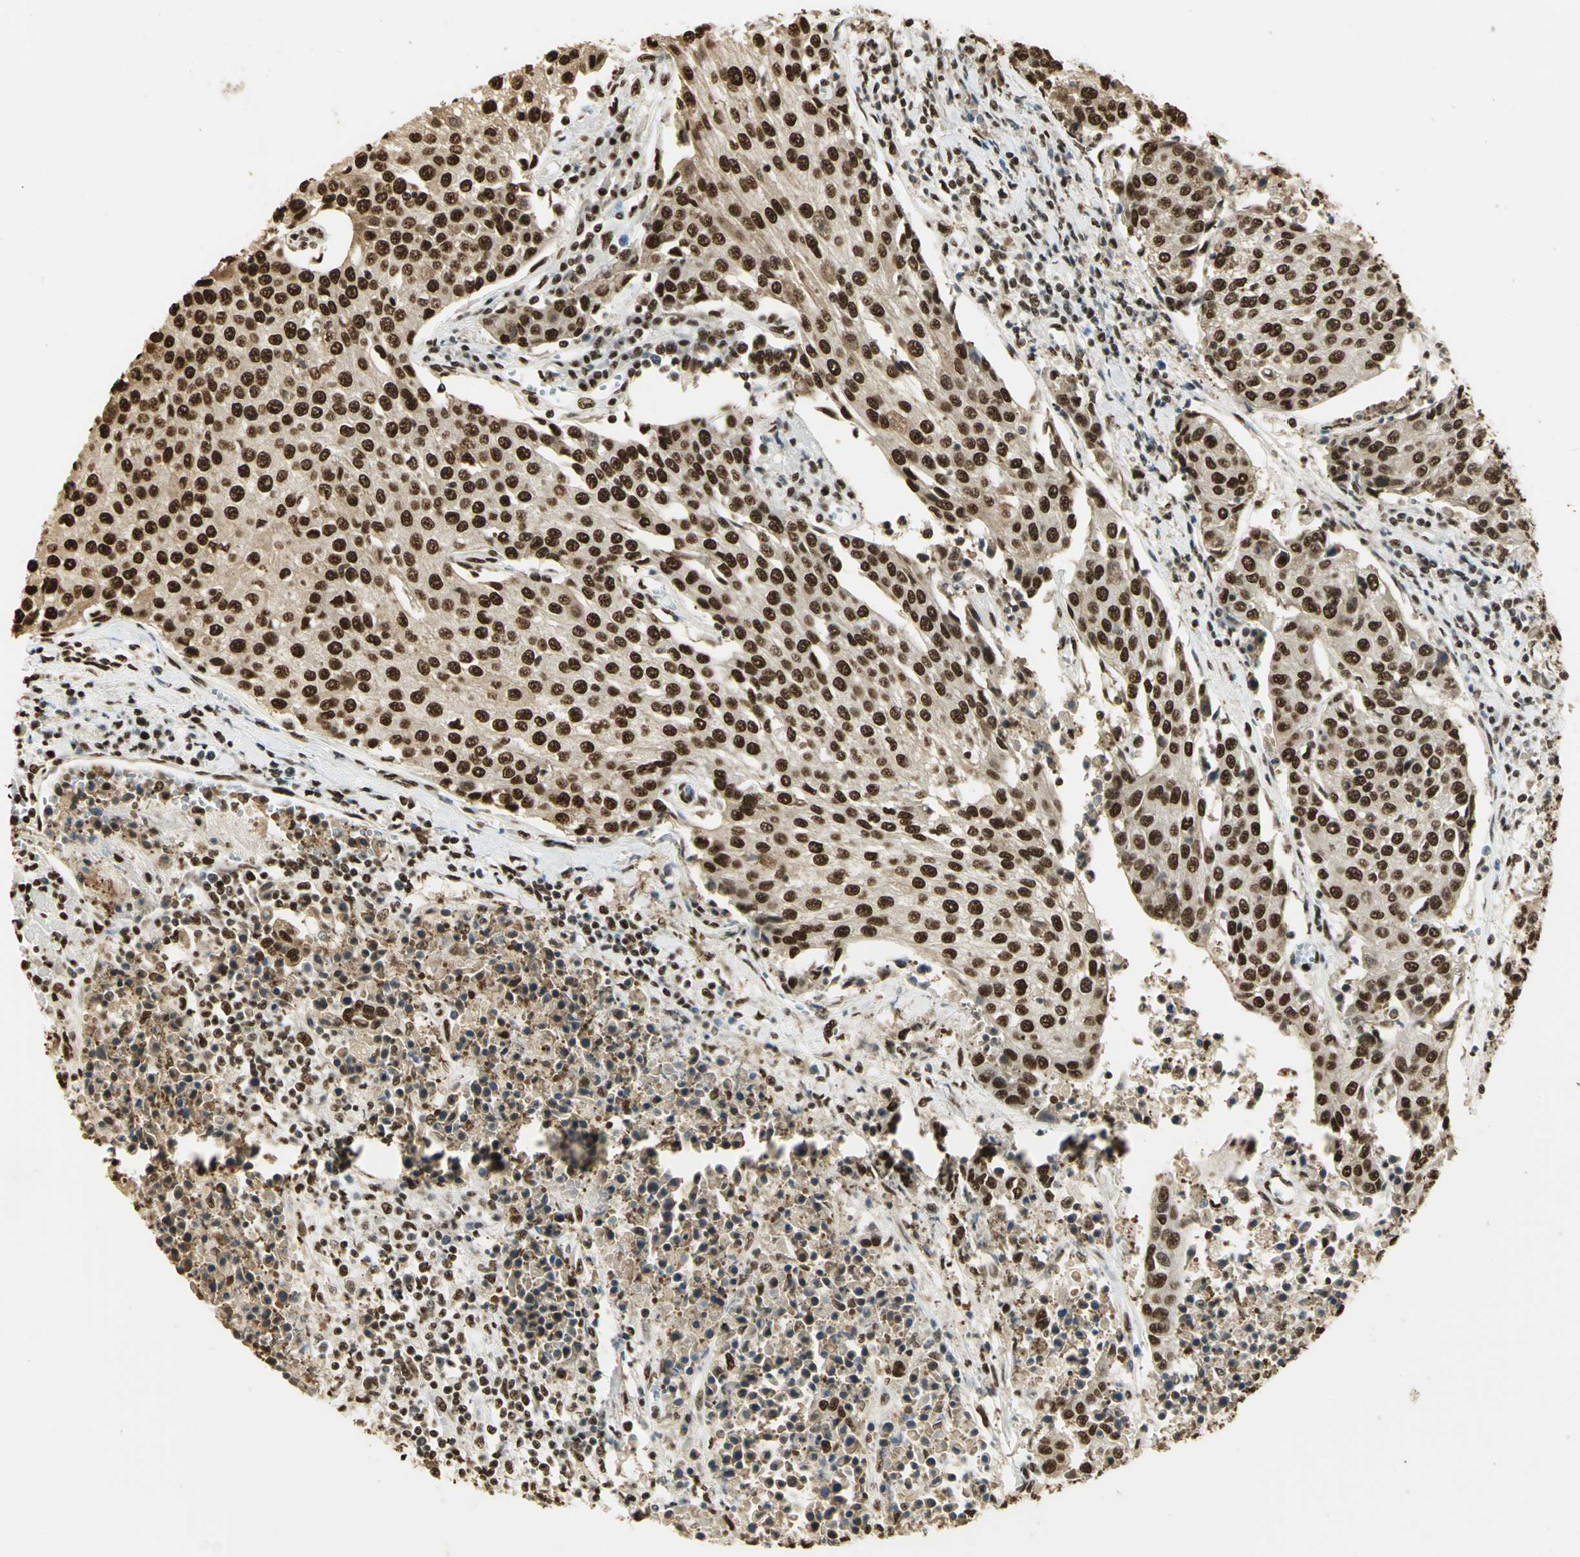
{"staining": {"intensity": "strong", "quantity": ">75%", "location": "cytoplasmic/membranous,nuclear"}, "tissue": "urothelial cancer", "cell_type": "Tumor cells", "image_type": "cancer", "snomed": [{"axis": "morphology", "description": "Urothelial carcinoma, High grade"}, {"axis": "topography", "description": "Urinary bladder"}], "caption": "This histopathology image demonstrates immunohistochemistry (IHC) staining of human high-grade urothelial carcinoma, with high strong cytoplasmic/membranous and nuclear staining in approximately >75% of tumor cells.", "gene": "SET", "patient": {"sex": "female", "age": 85}}